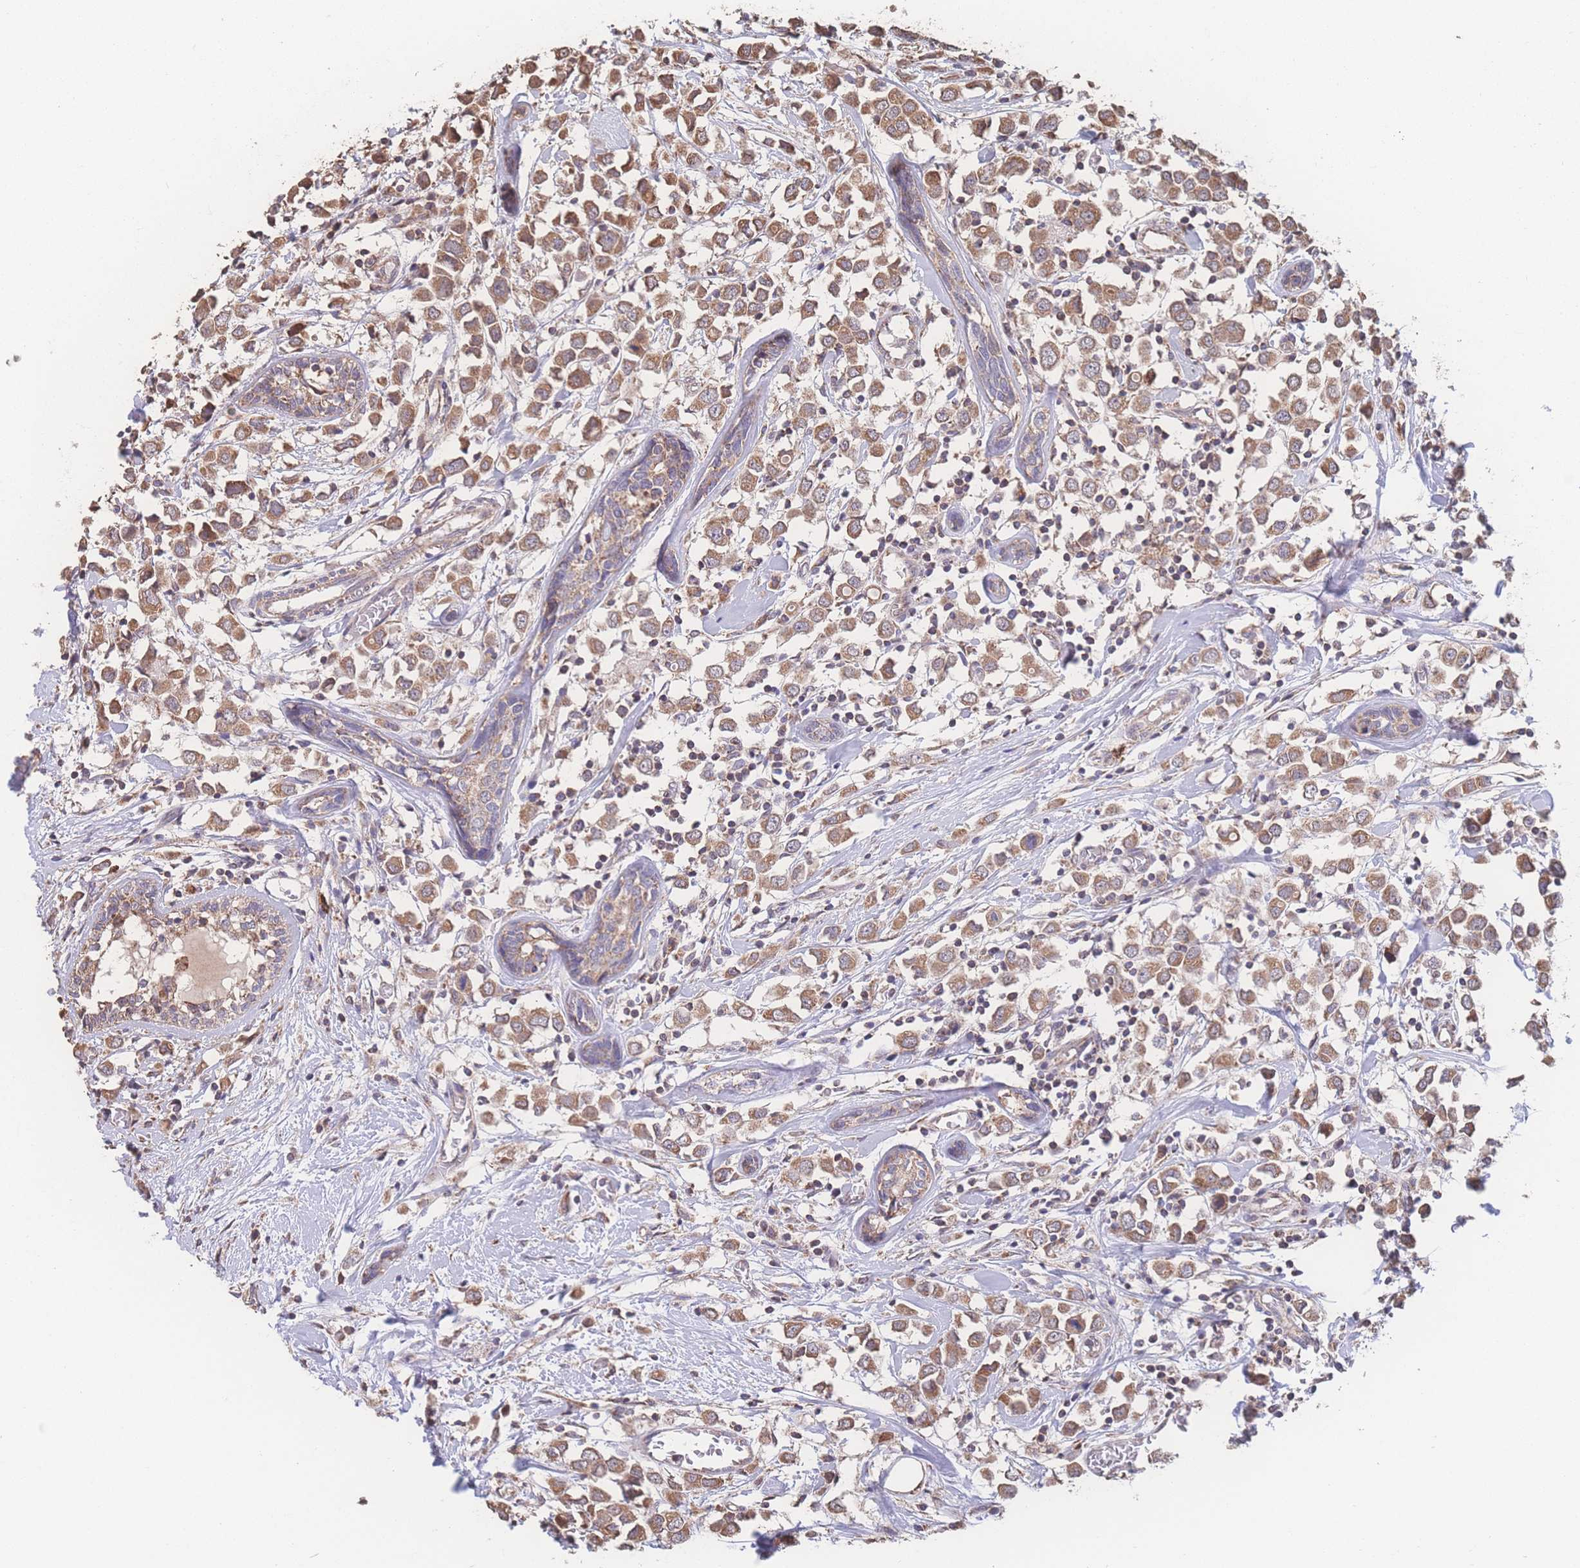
{"staining": {"intensity": "moderate", "quantity": ">75%", "location": "cytoplasmic/membranous"}, "tissue": "breast cancer", "cell_type": "Tumor cells", "image_type": "cancer", "snomed": [{"axis": "morphology", "description": "Duct carcinoma"}, {"axis": "topography", "description": "Breast"}], "caption": "A high-resolution image shows immunohistochemistry (IHC) staining of breast cancer (infiltrating ductal carcinoma), which exhibits moderate cytoplasmic/membranous staining in approximately >75% of tumor cells.", "gene": "SGSM3", "patient": {"sex": "female", "age": 61}}